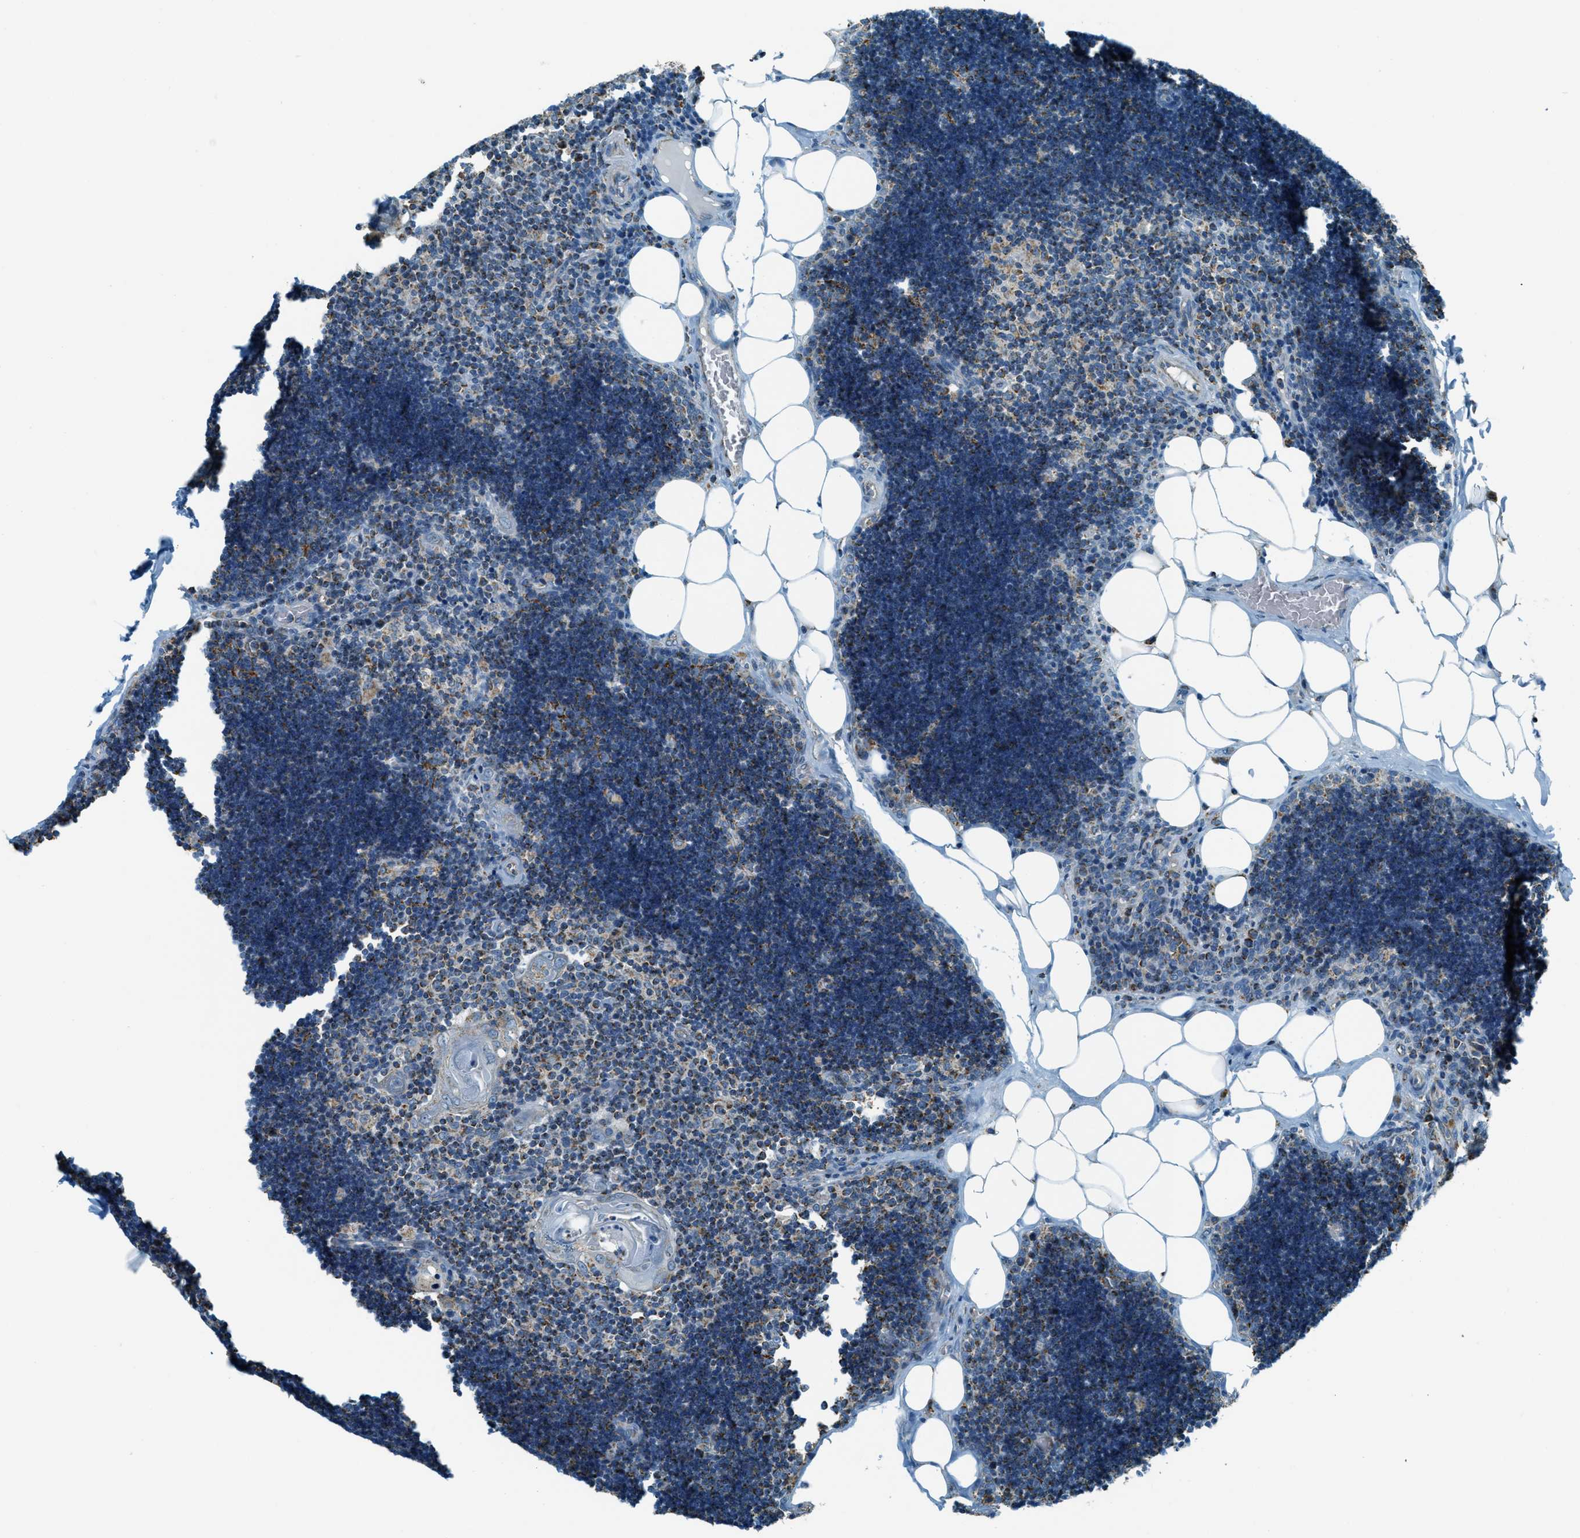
{"staining": {"intensity": "weak", "quantity": "<25%", "location": "cytoplasmic/membranous"}, "tissue": "lymph node", "cell_type": "Germinal center cells", "image_type": "normal", "snomed": [{"axis": "morphology", "description": "Normal tissue, NOS"}, {"axis": "topography", "description": "Lymph node"}], "caption": "Immunohistochemical staining of normal human lymph node shows no significant positivity in germinal center cells. (DAB immunohistochemistry visualized using brightfield microscopy, high magnification).", "gene": "CHST15", "patient": {"sex": "male", "age": 33}}